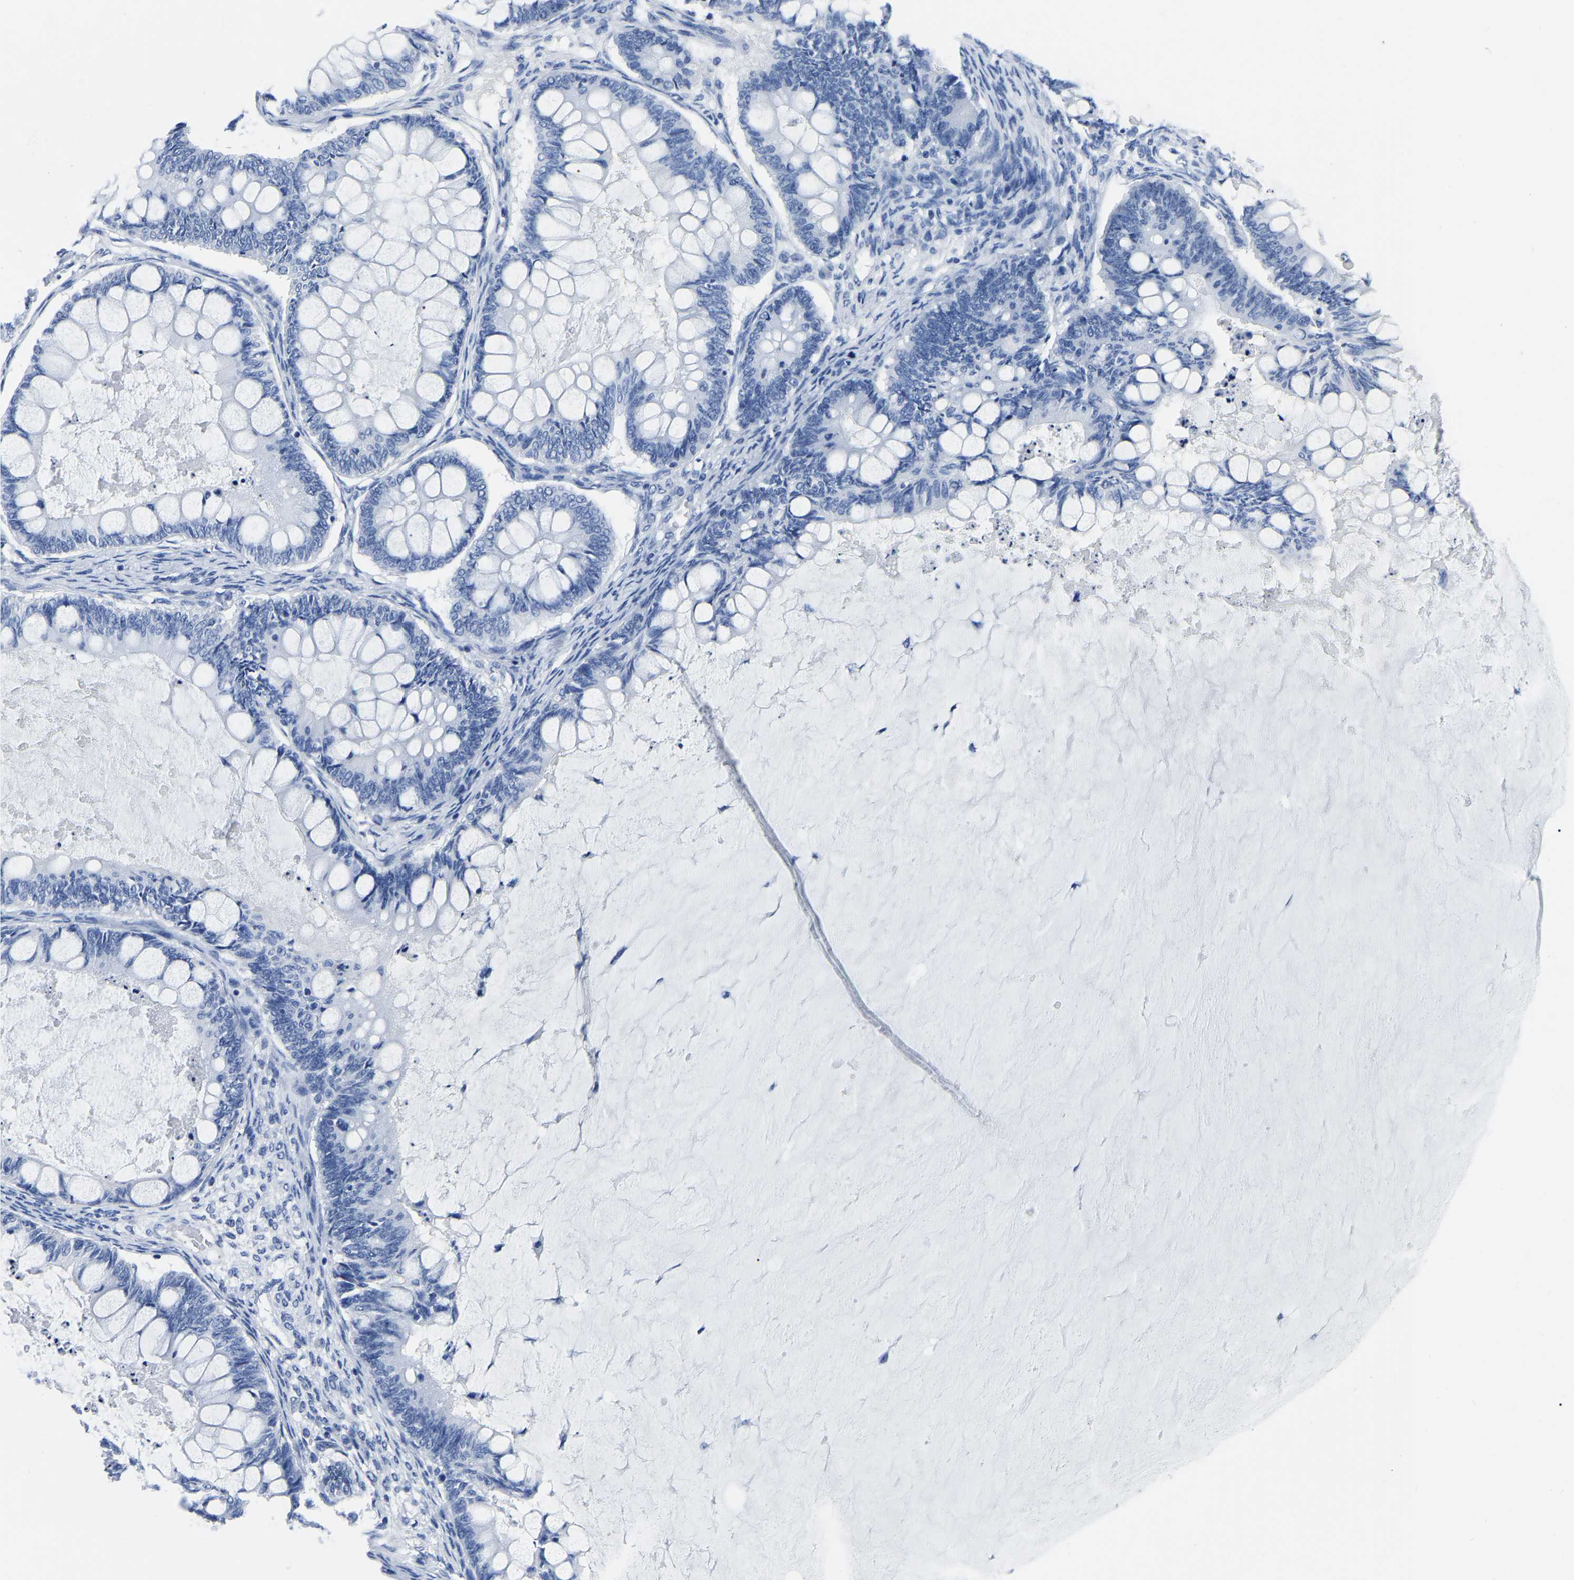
{"staining": {"intensity": "negative", "quantity": "none", "location": "none"}, "tissue": "ovarian cancer", "cell_type": "Tumor cells", "image_type": "cancer", "snomed": [{"axis": "morphology", "description": "Cystadenocarcinoma, mucinous, NOS"}, {"axis": "topography", "description": "Ovary"}], "caption": "Human ovarian mucinous cystadenocarcinoma stained for a protein using IHC demonstrates no staining in tumor cells.", "gene": "IMPG2", "patient": {"sex": "female", "age": 61}}